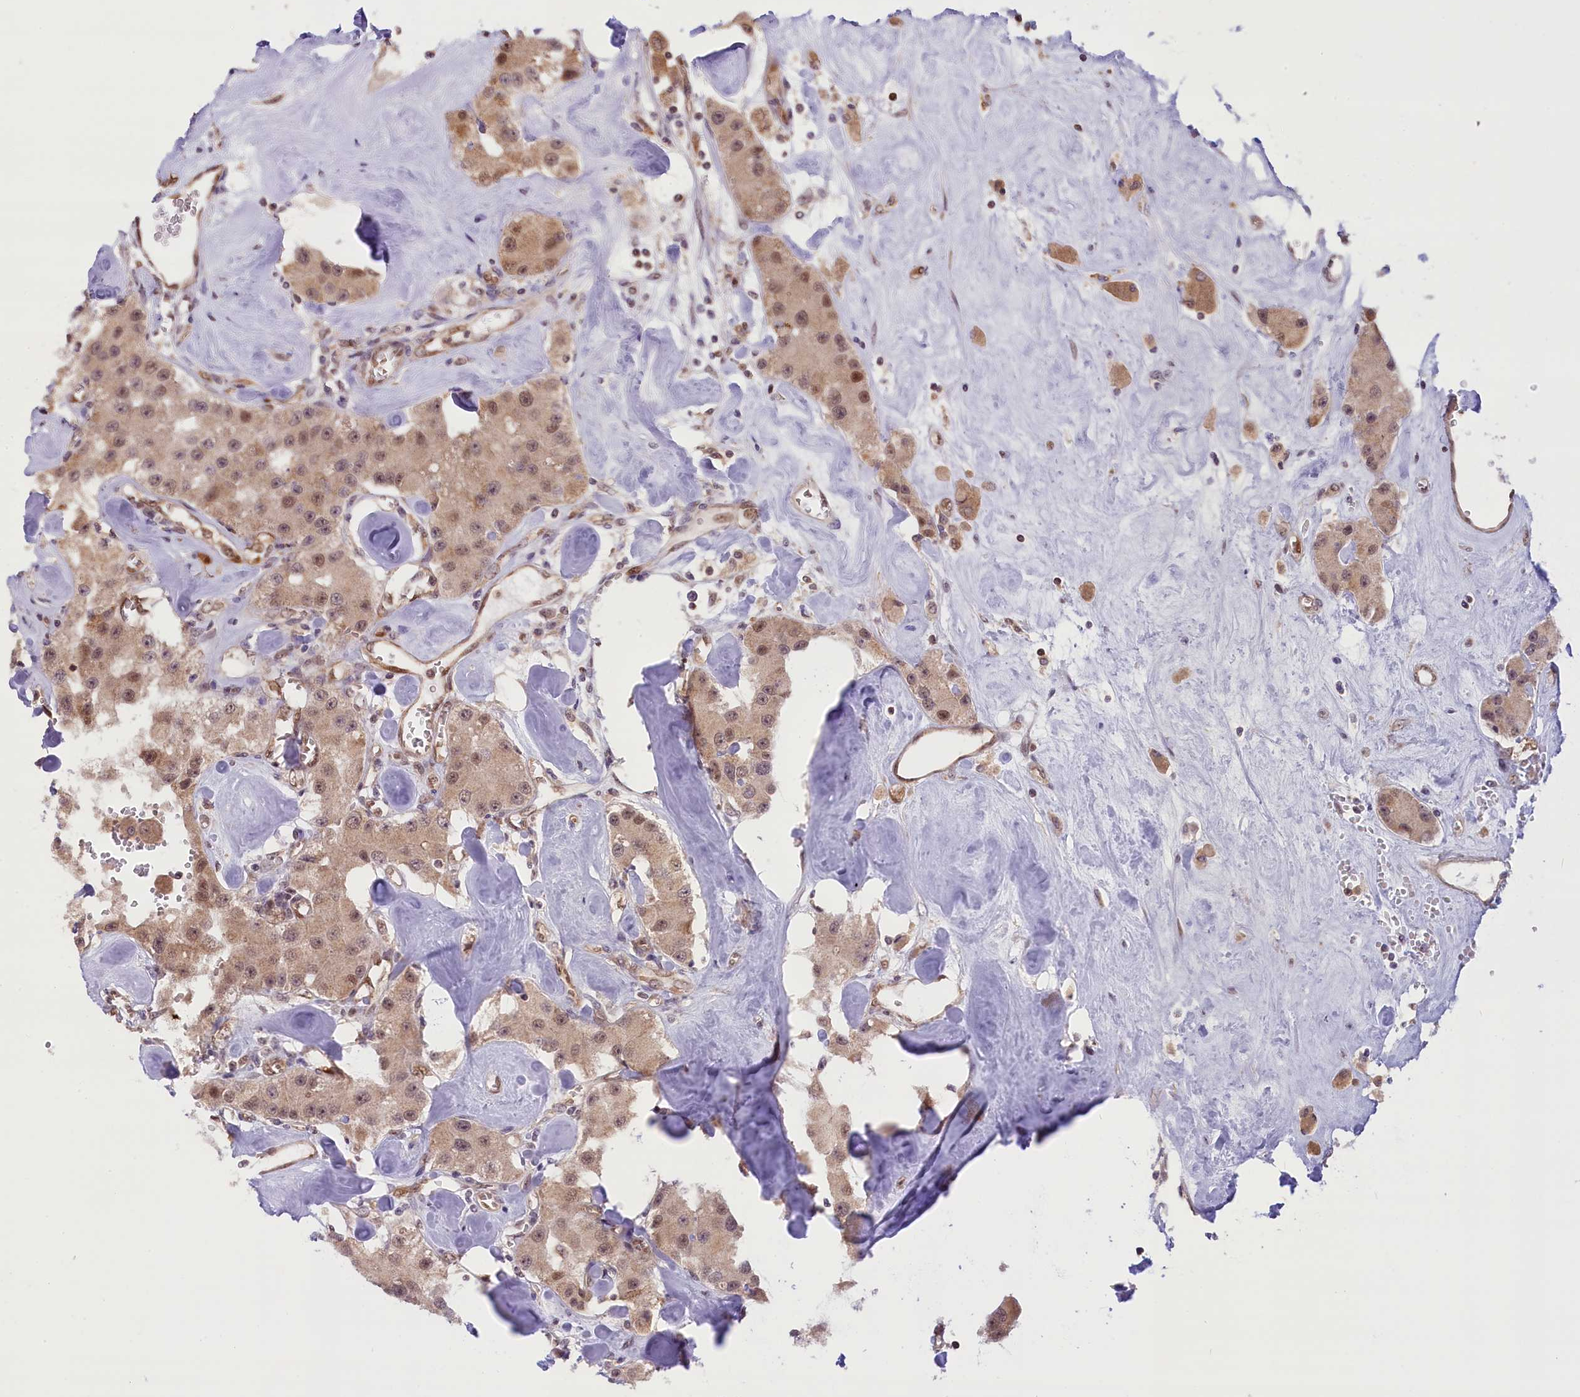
{"staining": {"intensity": "moderate", "quantity": ">75%", "location": "cytoplasmic/membranous,nuclear"}, "tissue": "carcinoid", "cell_type": "Tumor cells", "image_type": "cancer", "snomed": [{"axis": "morphology", "description": "Carcinoid, malignant, NOS"}, {"axis": "topography", "description": "Pancreas"}], "caption": "Immunohistochemical staining of carcinoid displays moderate cytoplasmic/membranous and nuclear protein positivity in approximately >75% of tumor cells.", "gene": "CARD8", "patient": {"sex": "male", "age": 41}}